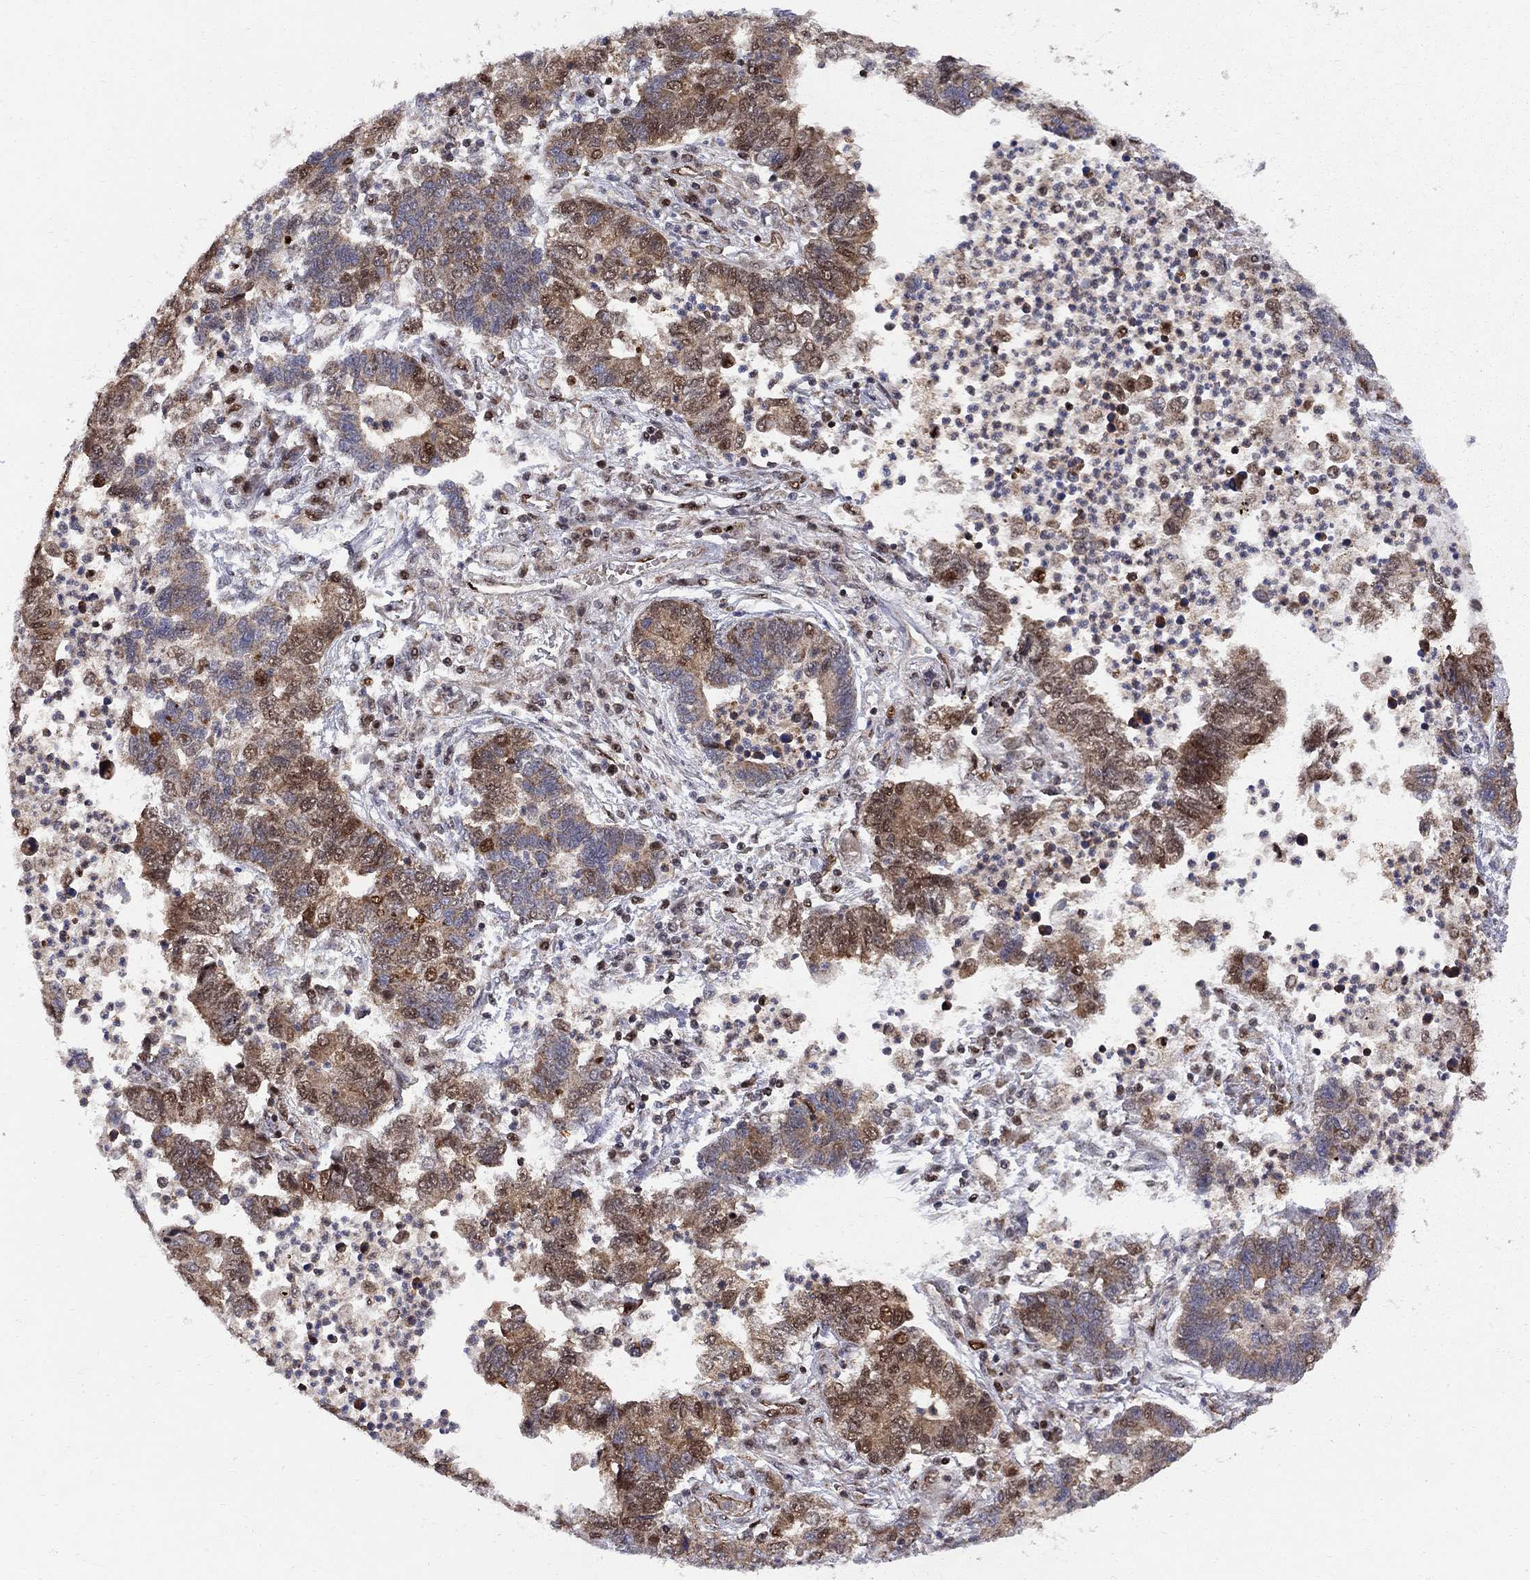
{"staining": {"intensity": "moderate", "quantity": "25%-75%", "location": "cytoplasmic/membranous,nuclear"}, "tissue": "lung cancer", "cell_type": "Tumor cells", "image_type": "cancer", "snomed": [{"axis": "morphology", "description": "Adenocarcinoma, NOS"}, {"axis": "topography", "description": "Lung"}], "caption": "Human lung cancer (adenocarcinoma) stained with a brown dye reveals moderate cytoplasmic/membranous and nuclear positive expression in about 25%-75% of tumor cells.", "gene": "ELOB", "patient": {"sex": "female", "age": 57}}